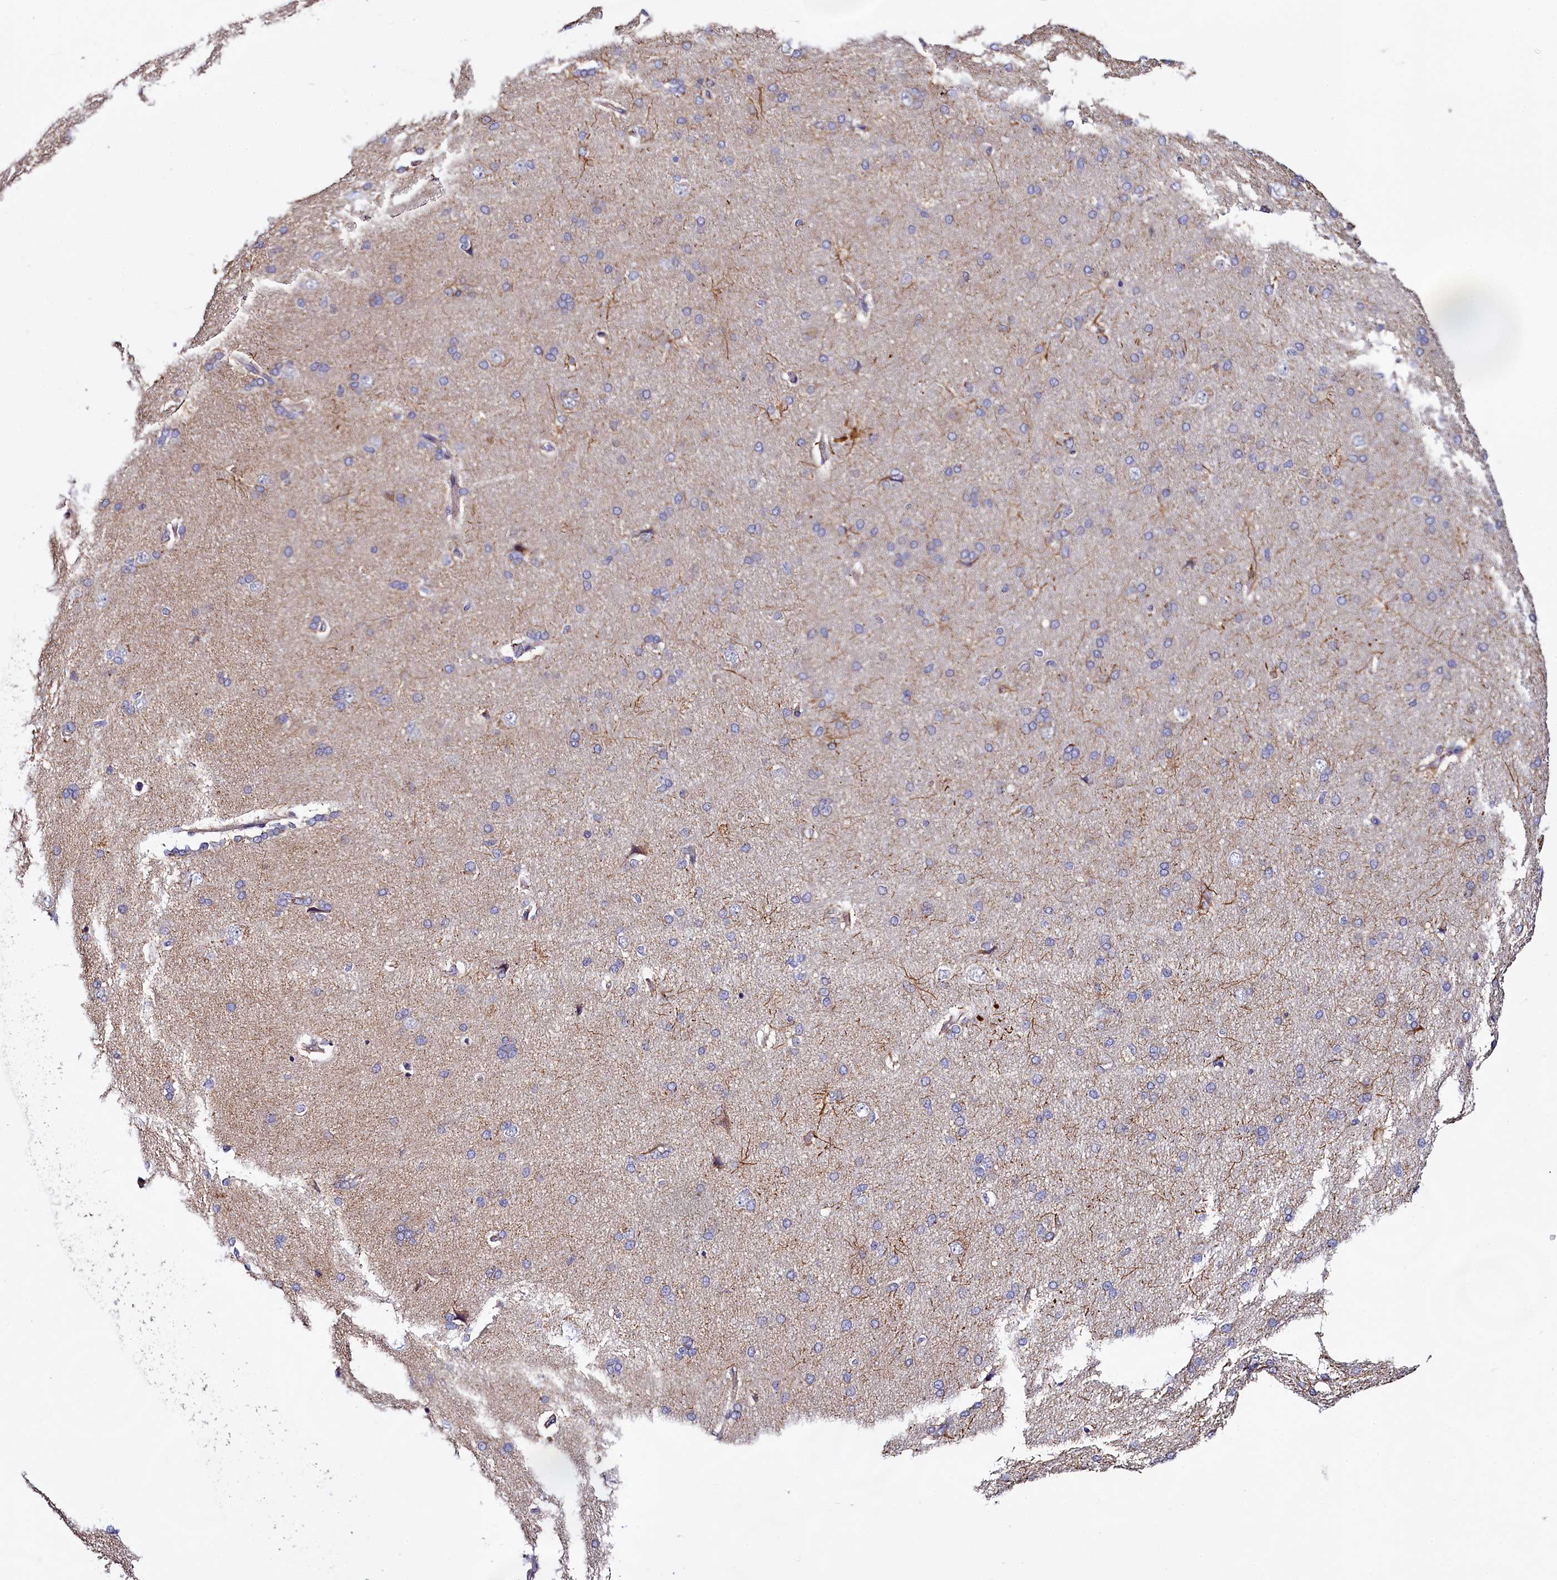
{"staining": {"intensity": "strong", "quantity": "<25%", "location": "cytoplasmic/membranous"}, "tissue": "cerebral cortex", "cell_type": "Endothelial cells", "image_type": "normal", "snomed": [{"axis": "morphology", "description": "Normal tissue, NOS"}, {"axis": "topography", "description": "Cerebral cortex"}], "caption": "IHC (DAB (3,3'-diaminobenzidine)) staining of benign cerebral cortex shows strong cytoplasmic/membranous protein positivity in approximately <25% of endothelial cells.", "gene": "CEP295", "patient": {"sex": "male", "age": 62}}